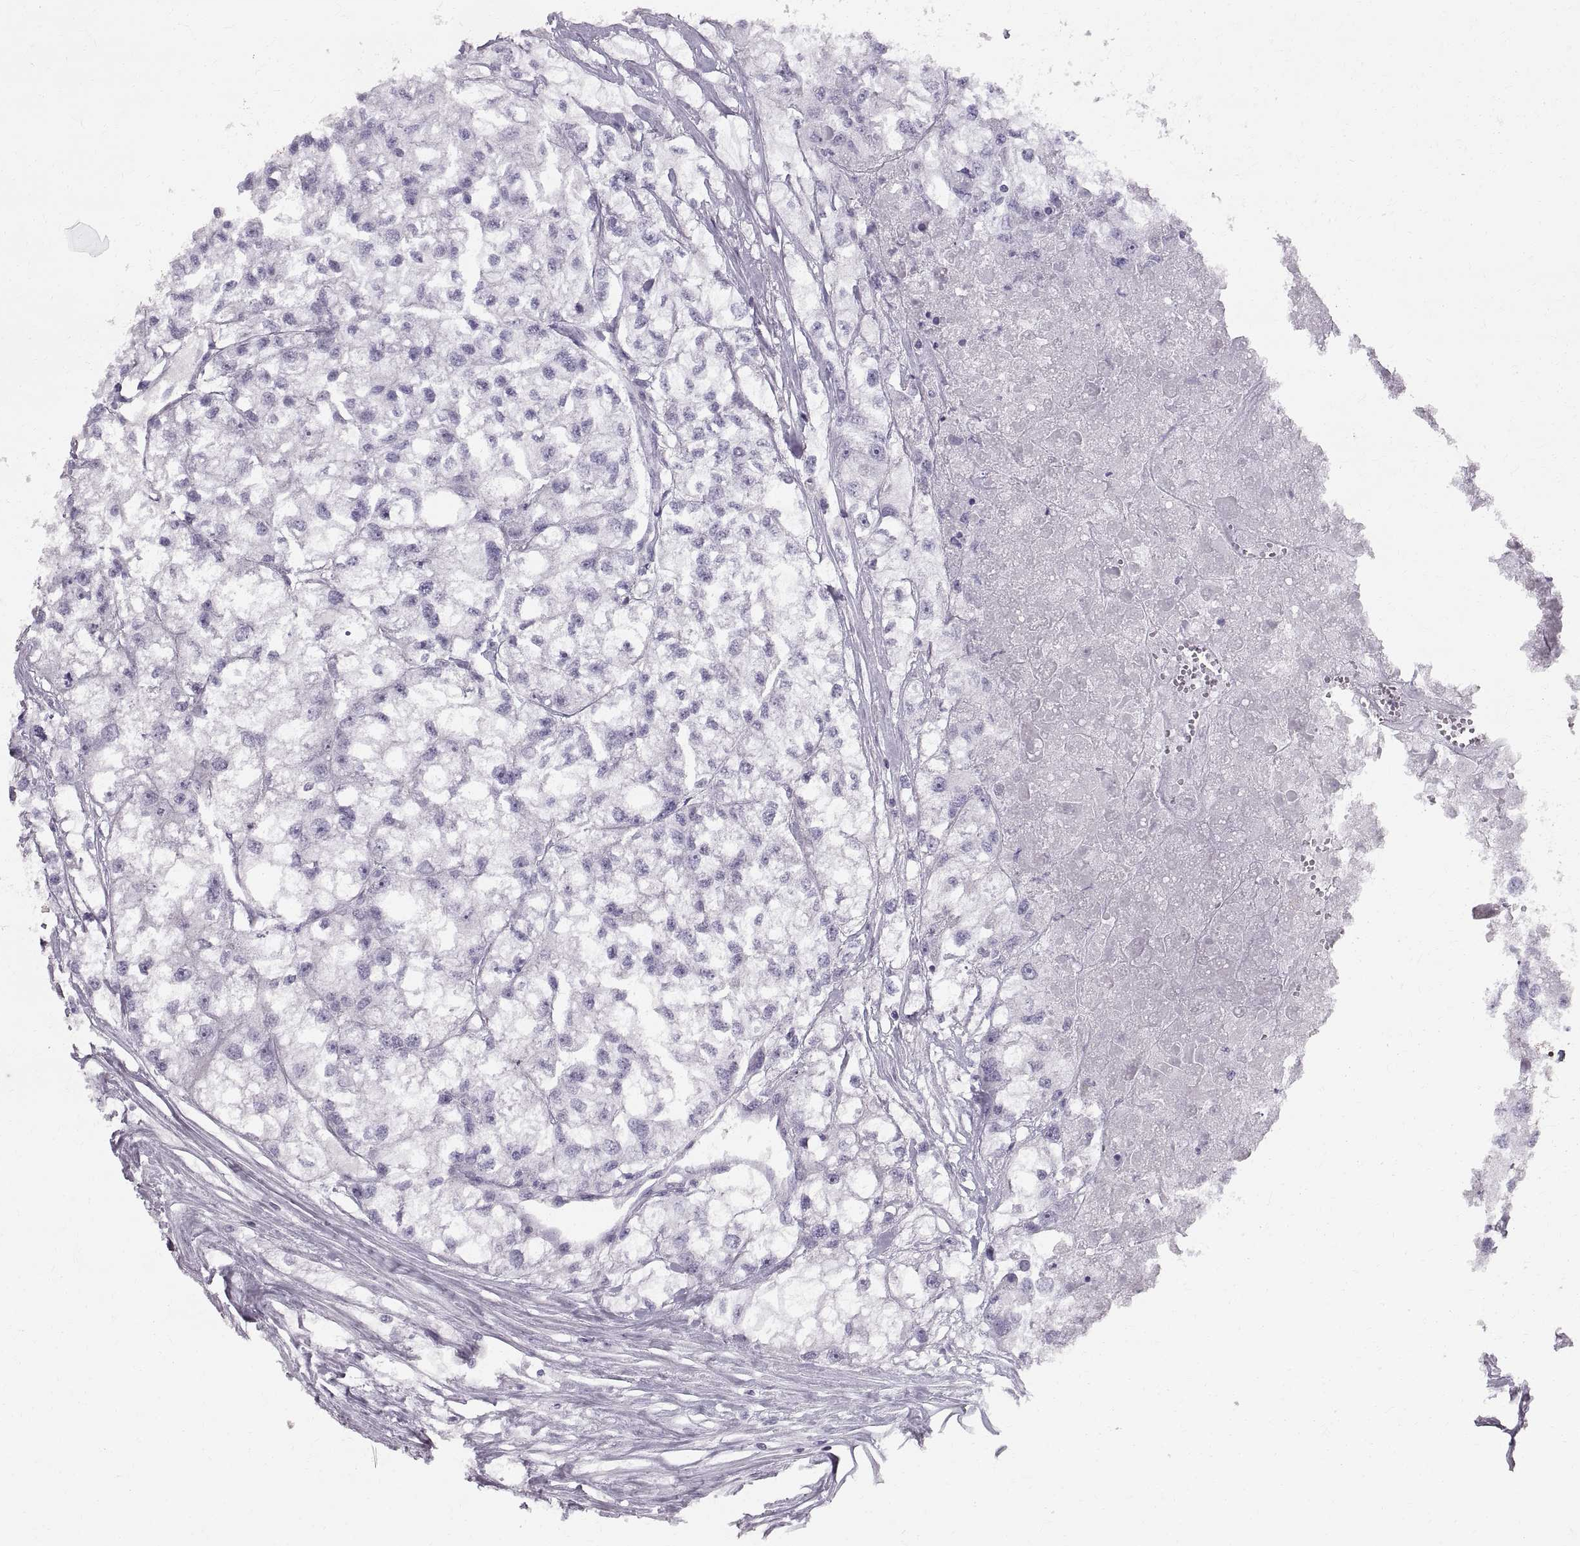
{"staining": {"intensity": "negative", "quantity": "none", "location": "none"}, "tissue": "renal cancer", "cell_type": "Tumor cells", "image_type": "cancer", "snomed": [{"axis": "morphology", "description": "Adenocarcinoma, NOS"}, {"axis": "topography", "description": "Kidney"}], "caption": "Tumor cells are negative for brown protein staining in renal adenocarcinoma. The staining is performed using DAB brown chromogen with nuclei counter-stained in using hematoxylin.", "gene": "SLC22A6", "patient": {"sex": "male", "age": 56}}